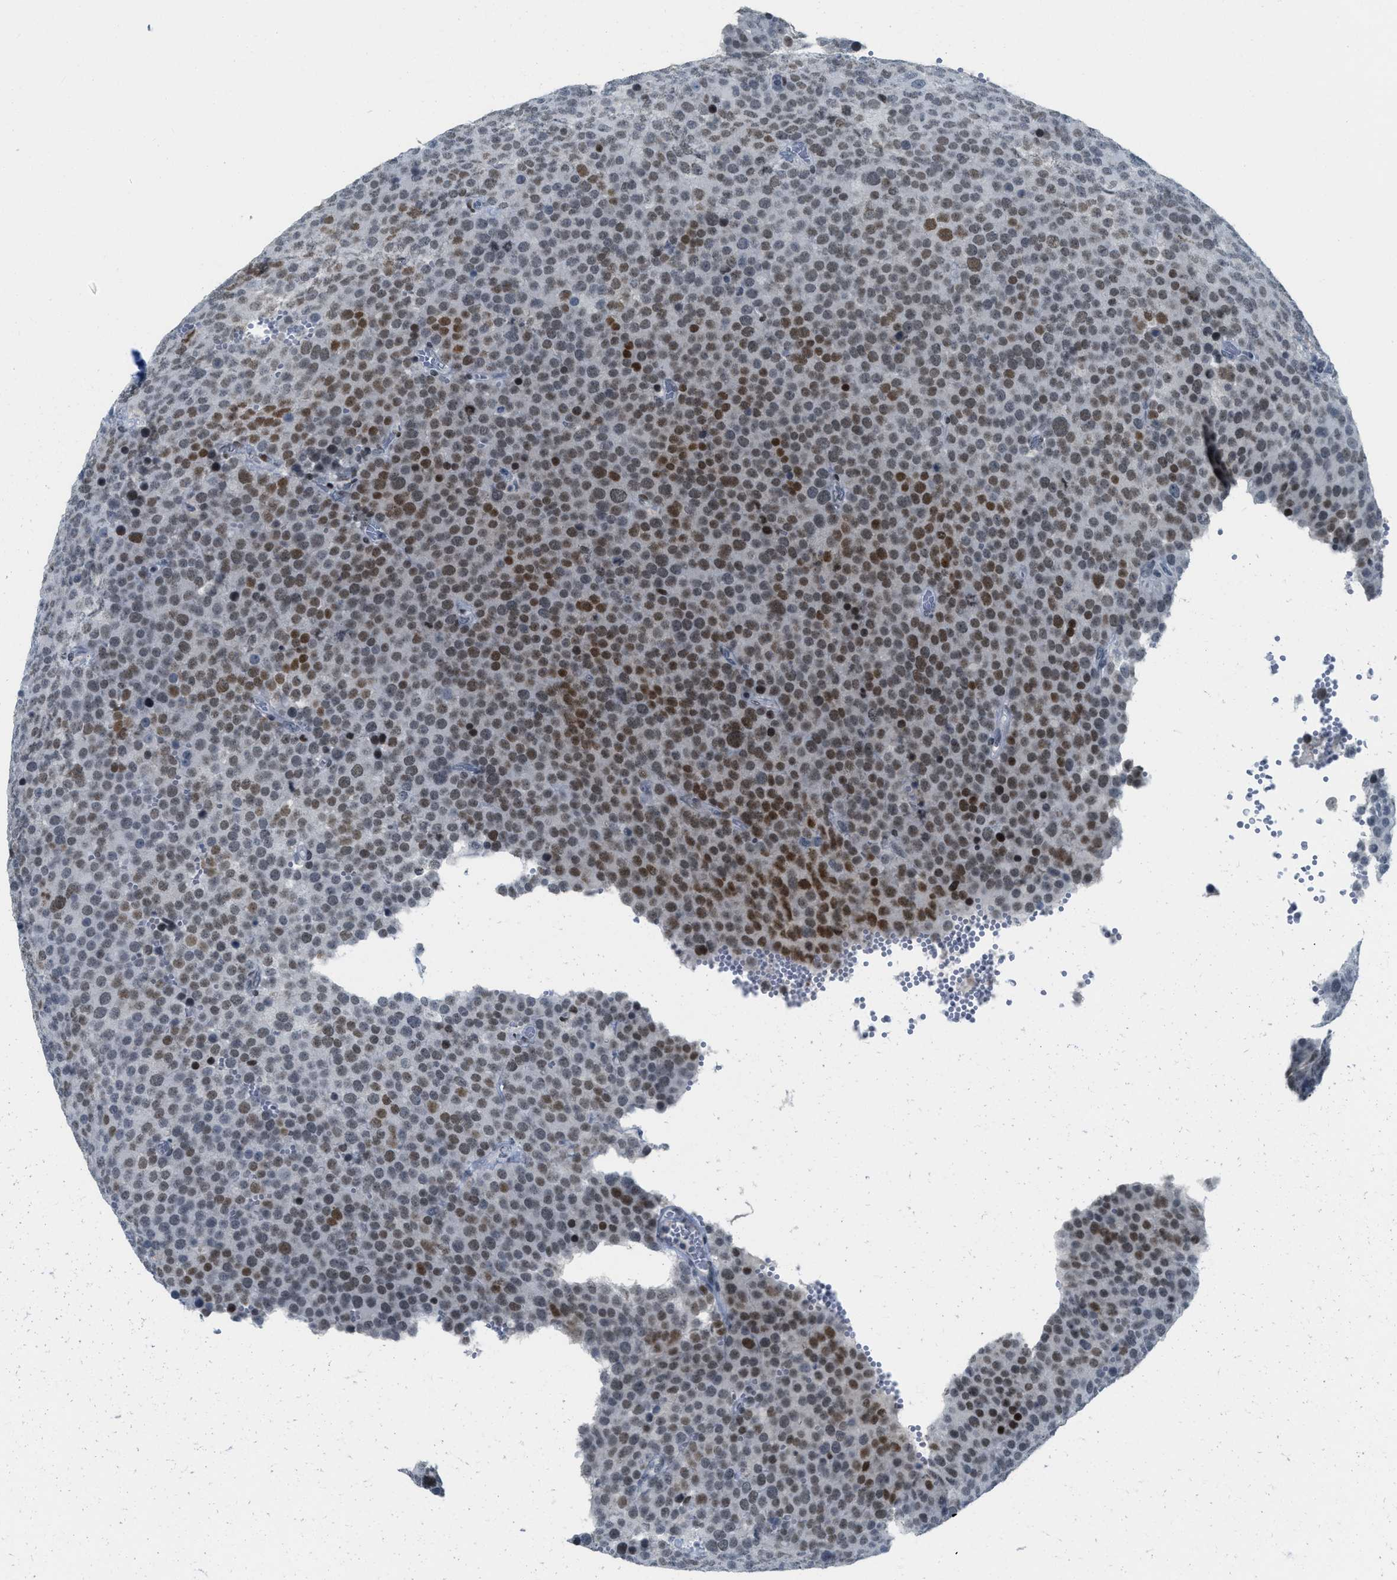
{"staining": {"intensity": "moderate", "quantity": ">75%", "location": "nuclear"}, "tissue": "testis cancer", "cell_type": "Tumor cells", "image_type": "cancer", "snomed": [{"axis": "morphology", "description": "Normal tissue, NOS"}, {"axis": "morphology", "description": "Seminoma, NOS"}, {"axis": "topography", "description": "Testis"}], "caption": "Brown immunohistochemical staining in testis cancer shows moderate nuclear positivity in approximately >75% of tumor cells.", "gene": "PBX1", "patient": {"sex": "male", "age": 71}}